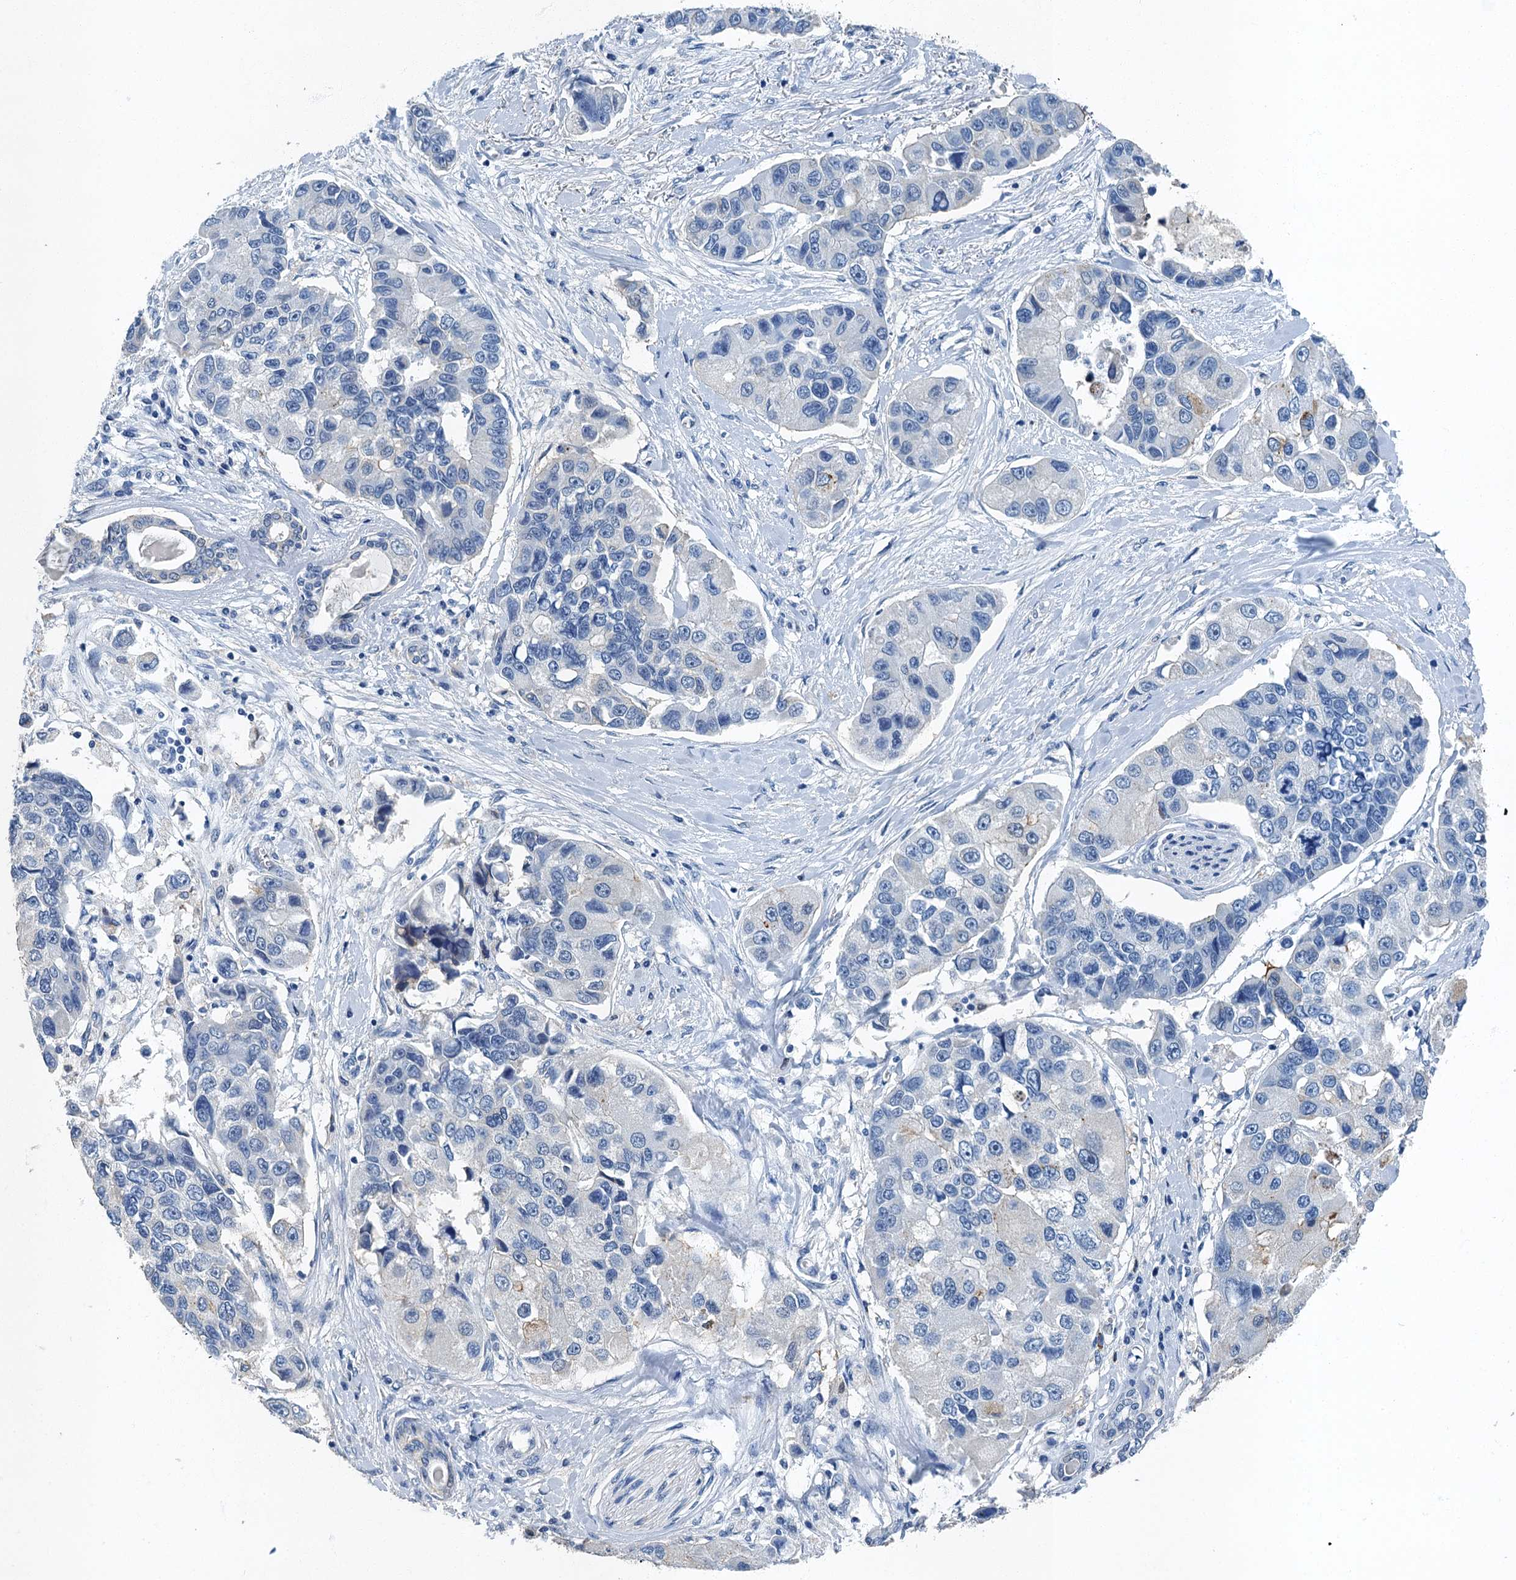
{"staining": {"intensity": "negative", "quantity": "none", "location": "none"}, "tissue": "lung cancer", "cell_type": "Tumor cells", "image_type": "cancer", "snomed": [{"axis": "morphology", "description": "Adenocarcinoma, NOS"}, {"axis": "topography", "description": "Lung"}], "caption": "Immunohistochemistry histopathology image of human lung cancer (adenocarcinoma) stained for a protein (brown), which shows no positivity in tumor cells. (DAB (3,3'-diaminobenzidine) immunohistochemistry (IHC) visualized using brightfield microscopy, high magnification).", "gene": "GADL1", "patient": {"sex": "female", "age": 54}}